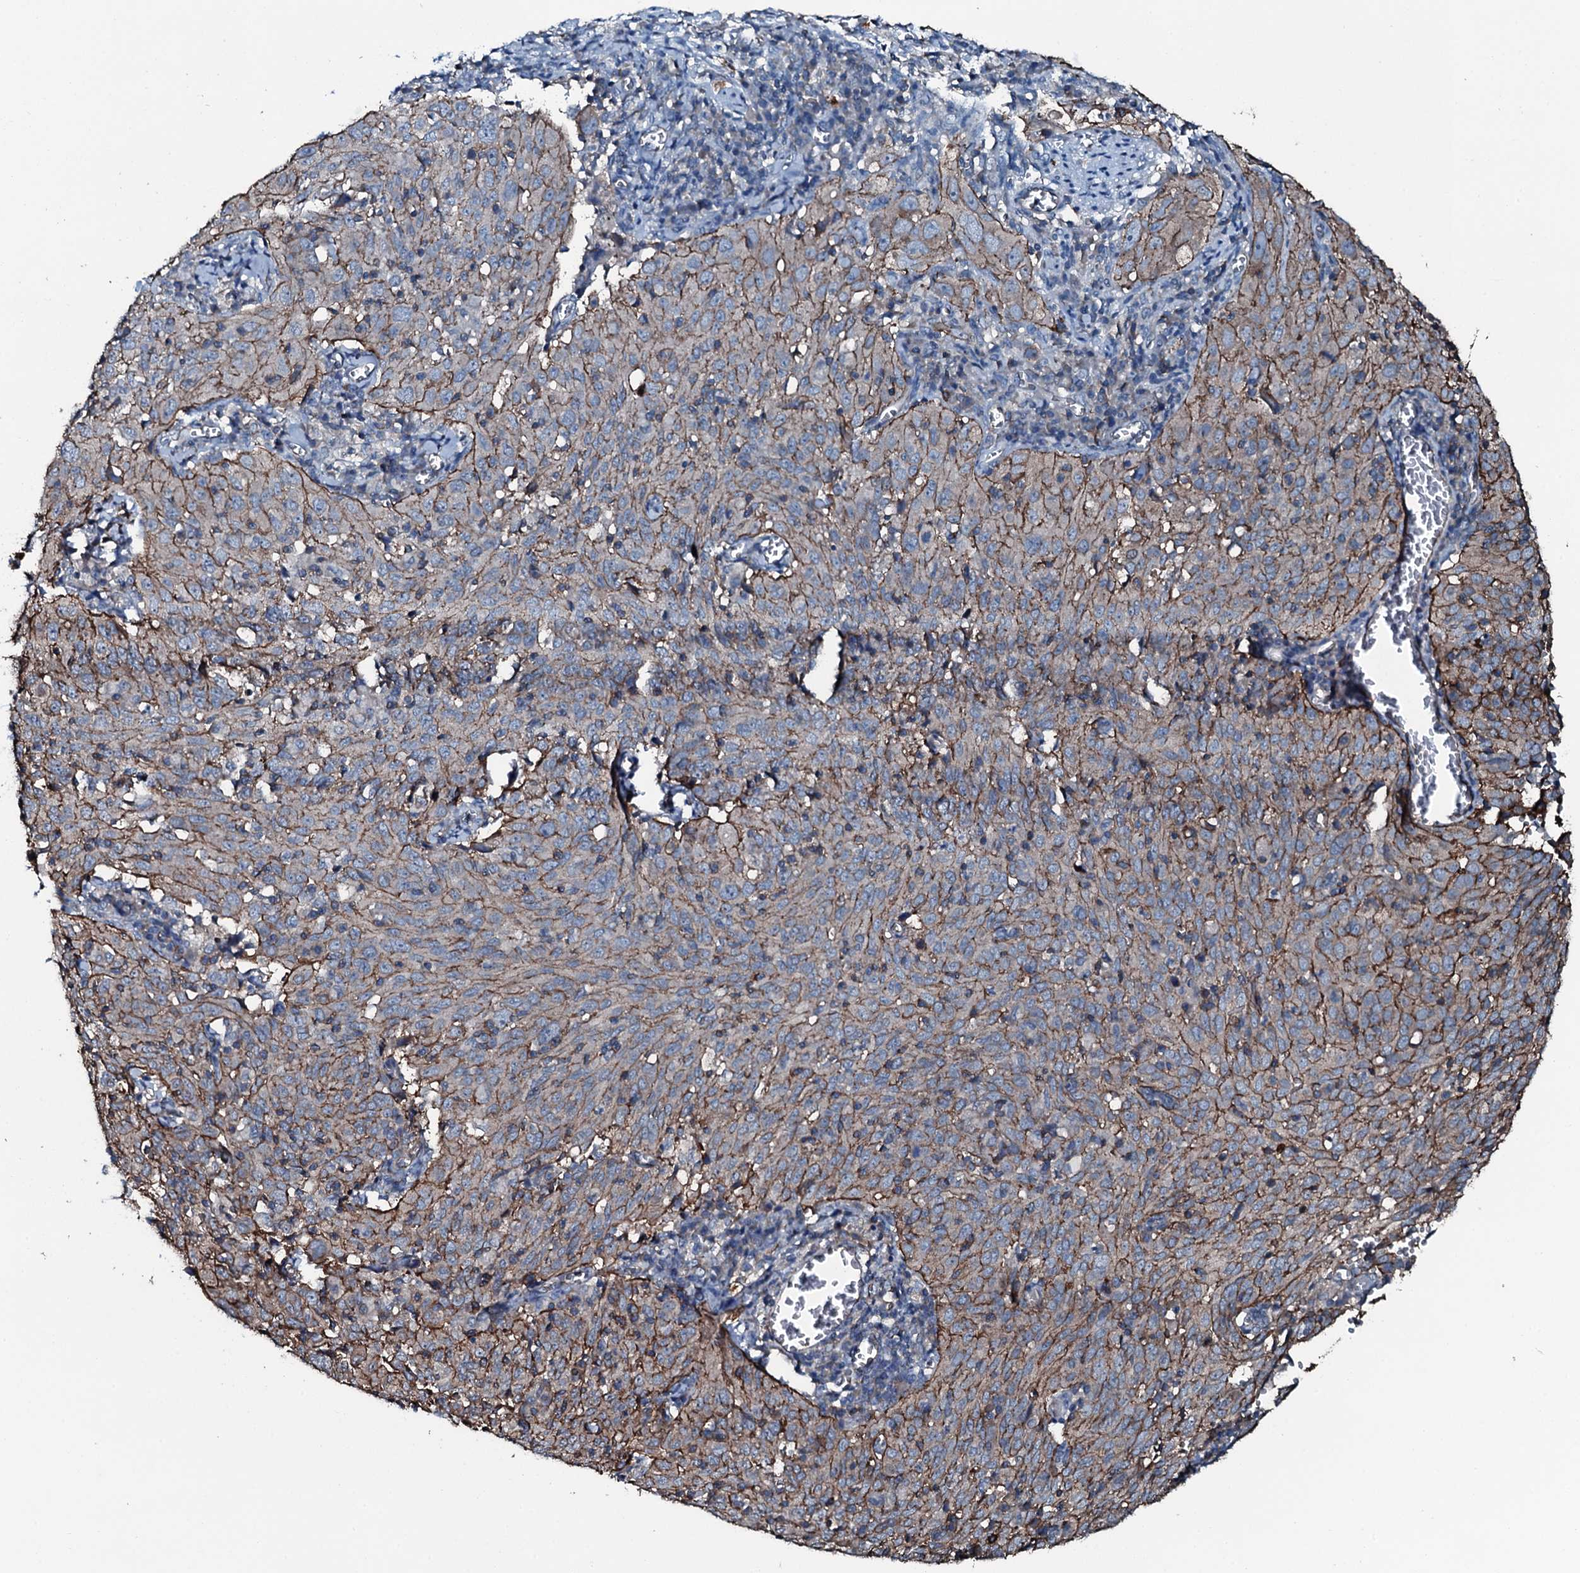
{"staining": {"intensity": "moderate", "quantity": "25%-75%", "location": "cytoplasmic/membranous"}, "tissue": "cervical cancer", "cell_type": "Tumor cells", "image_type": "cancer", "snomed": [{"axis": "morphology", "description": "Squamous cell carcinoma, NOS"}, {"axis": "topography", "description": "Cervix"}], "caption": "Squamous cell carcinoma (cervical) tissue displays moderate cytoplasmic/membranous staining in about 25%-75% of tumor cells The staining was performed using DAB, with brown indicating positive protein expression. Nuclei are stained blue with hematoxylin.", "gene": "SLC25A38", "patient": {"sex": "female", "age": 31}}